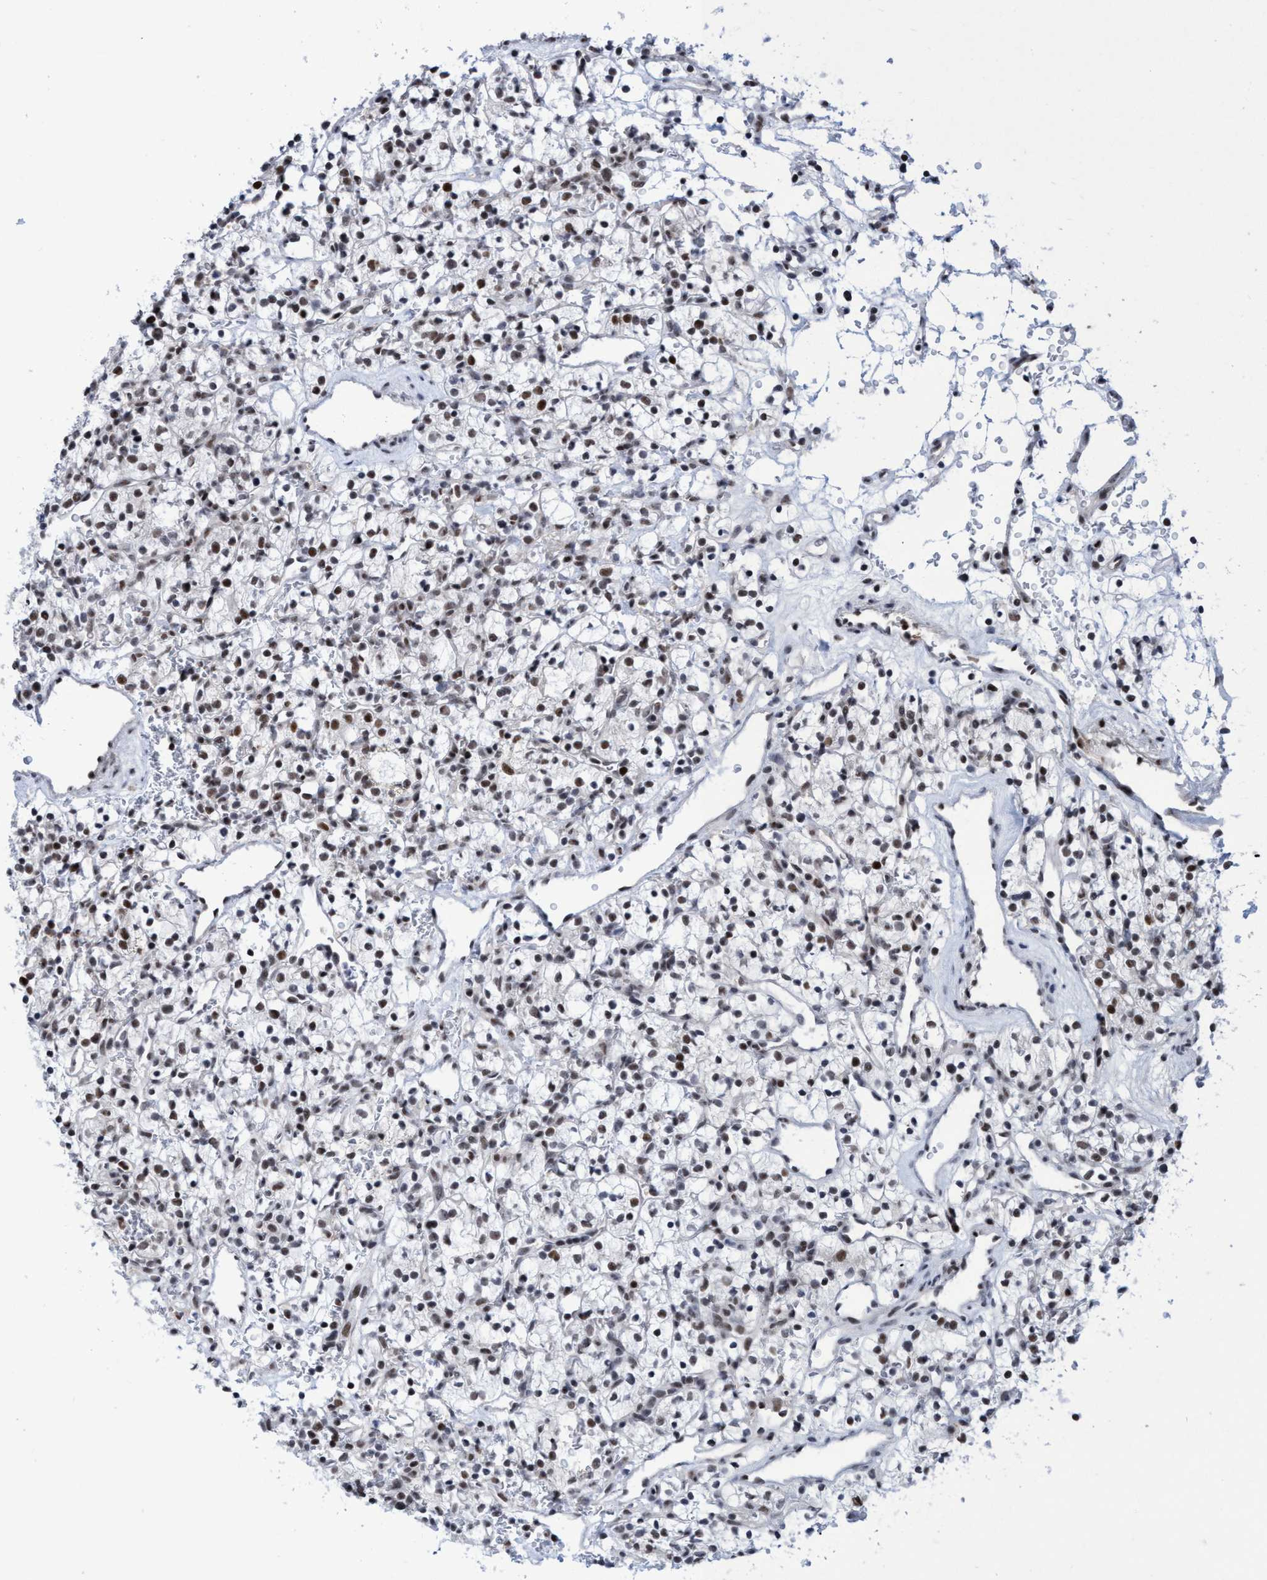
{"staining": {"intensity": "moderate", "quantity": "25%-75%", "location": "nuclear"}, "tissue": "renal cancer", "cell_type": "Tumor cells", "image_type": "cancer", "snomed": [{"axis": "morphology", "description": "Adenocarcinoma, NOS"}, {"axis": "topography", "description": "Kidney"}], "caption": "This micrograph shows renal cancer (adenocarcinoma) stained with immunohistochemistry to label a protein in brown. The nuclear of tumor cells show moderate positivity for the protein. Nuclei are counter-stained blue.", "gene": "C9orf78", "patient": {"sex": "female", "age": 57}}